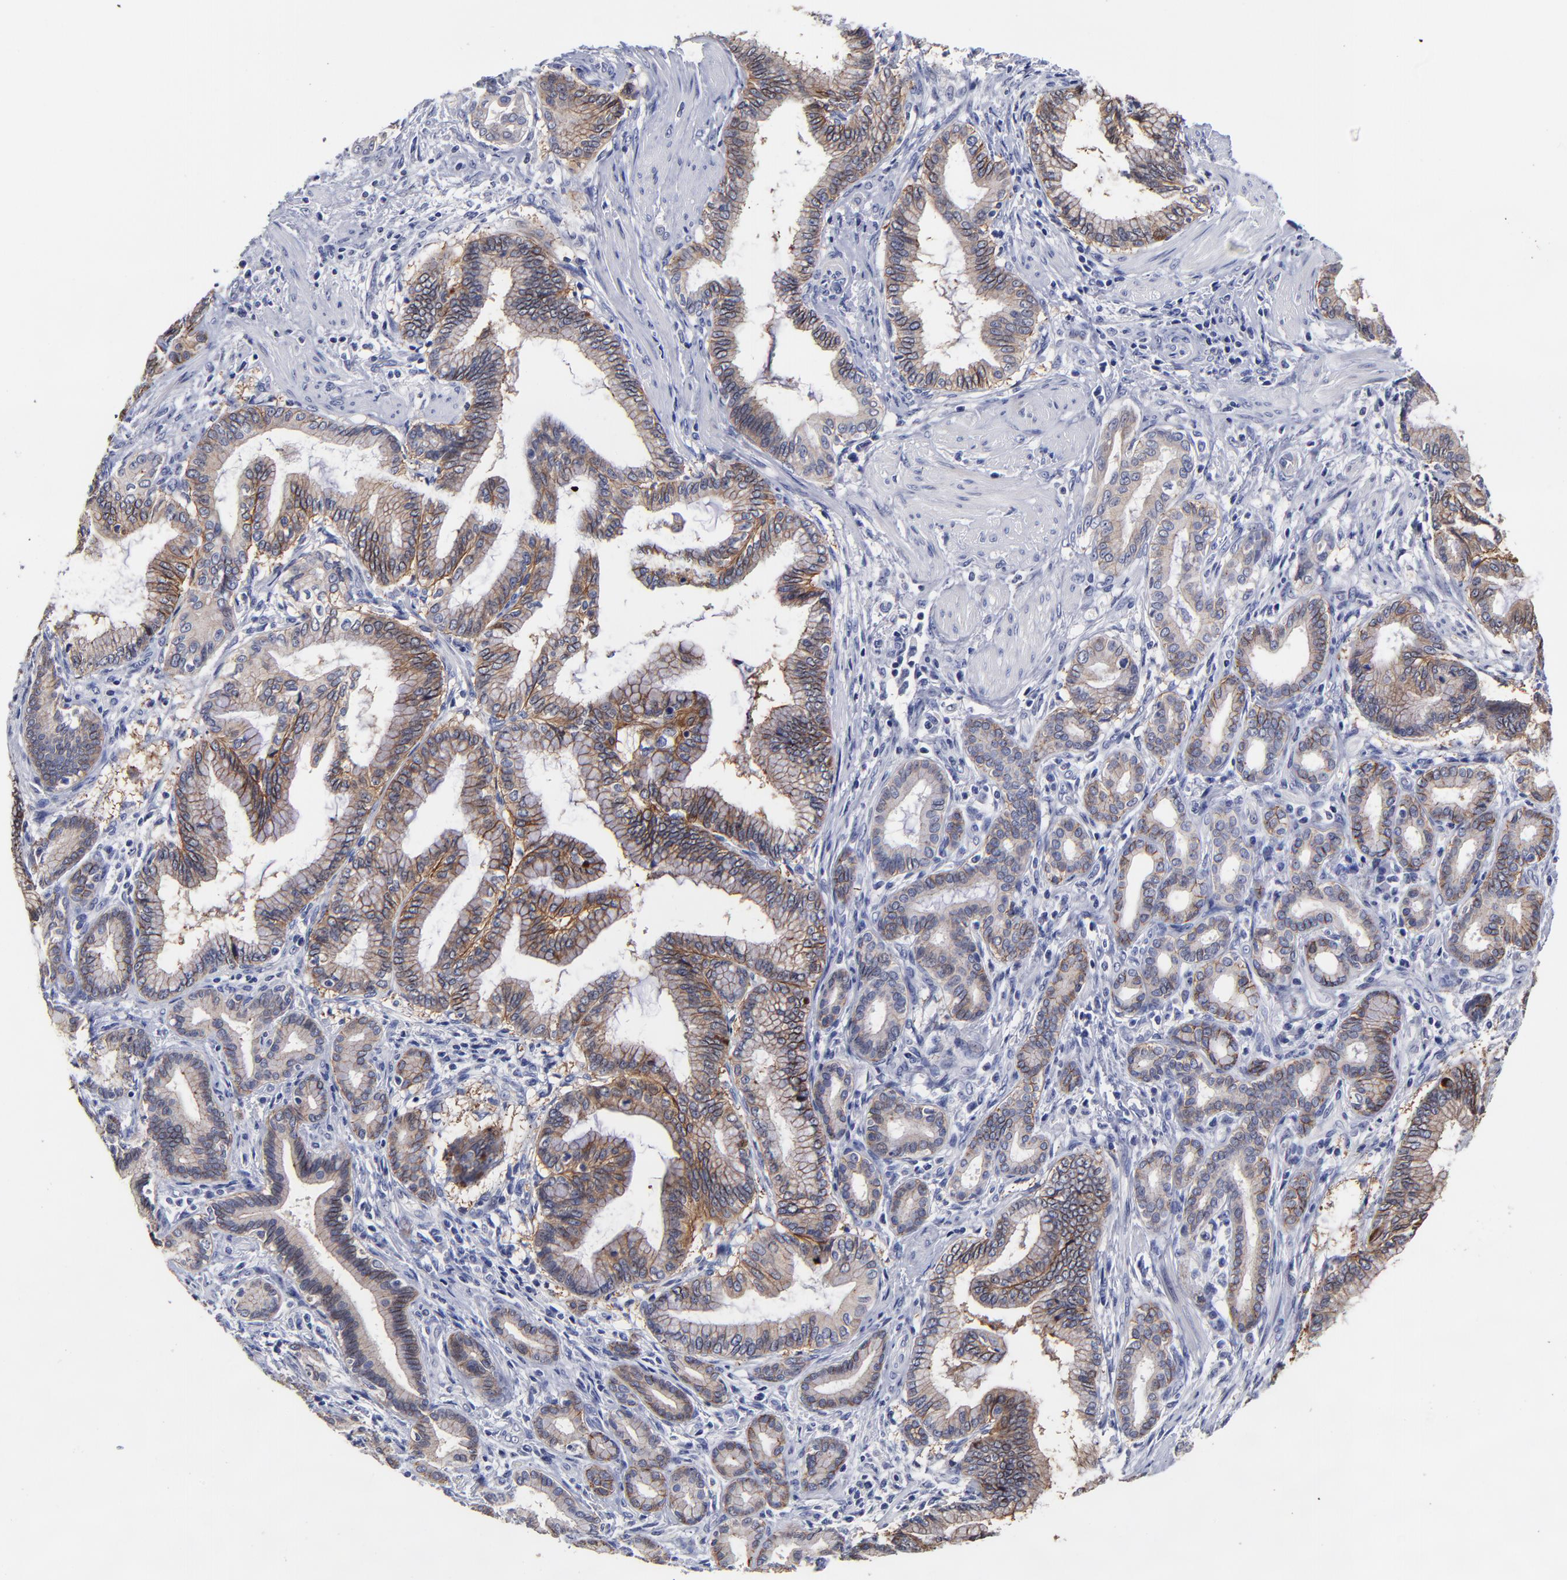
{"staining": {"intensity": "weak", "quantity": "25%-75%", "location": "cytoplasmic/membranous"}, "tissue": "pancreatic cancer", "cell_type": "Tumor cells", "image_type": "cancer", "snomed": [{"axis": "morphology", "description": "Adenocarcinoma, NOS"}, {"axis": "topography", "description": "Pancreas"}], "caption": "Adenocarcinoma (pancreatic) was stained to show a protein in brown. There is low levels of weak cytoplasmic/membranous staining in about 25%-75% of tumor cells. Nuclei are stained in blue.", "gene": "CXADR", "patient": {"sex": "female", "age": 64}}